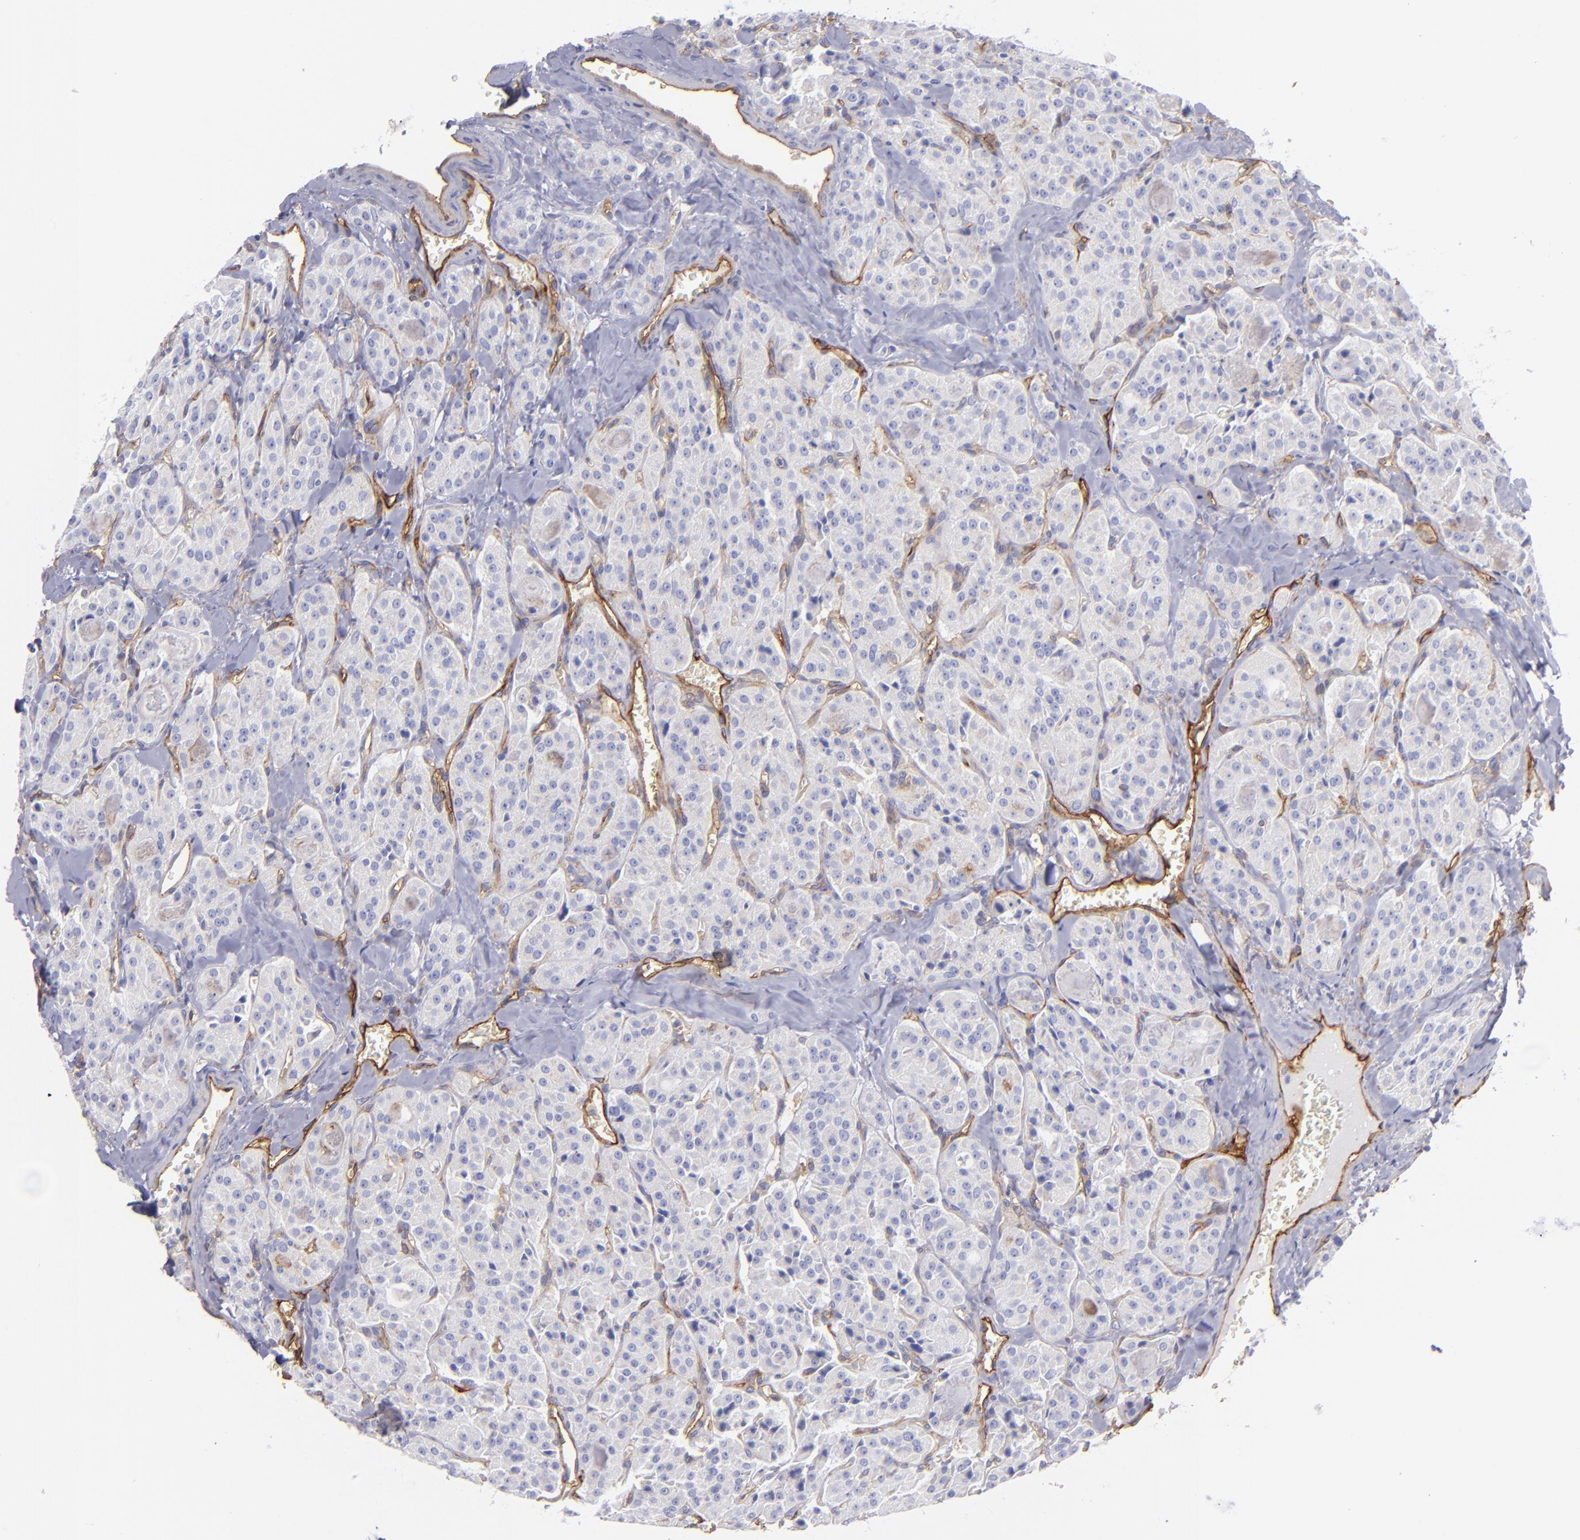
{"staining": {"intensity": "negative", "quantity": "none", "location": "none"}, "tissue": "thyroid cancer", "cell_type": "Tumor cells", "image_type": "cancer", "snomed": [{"axis": "morphology", "description": "Carcinoma, NOS"}, {"axis": "topography", "description": "Thyroid gland"}], "caption": "Tumor cells show no significant positivity in thyroid cancer.", "gene": "ENTPD1", "patient": {"sex": "male", "age": 76}}